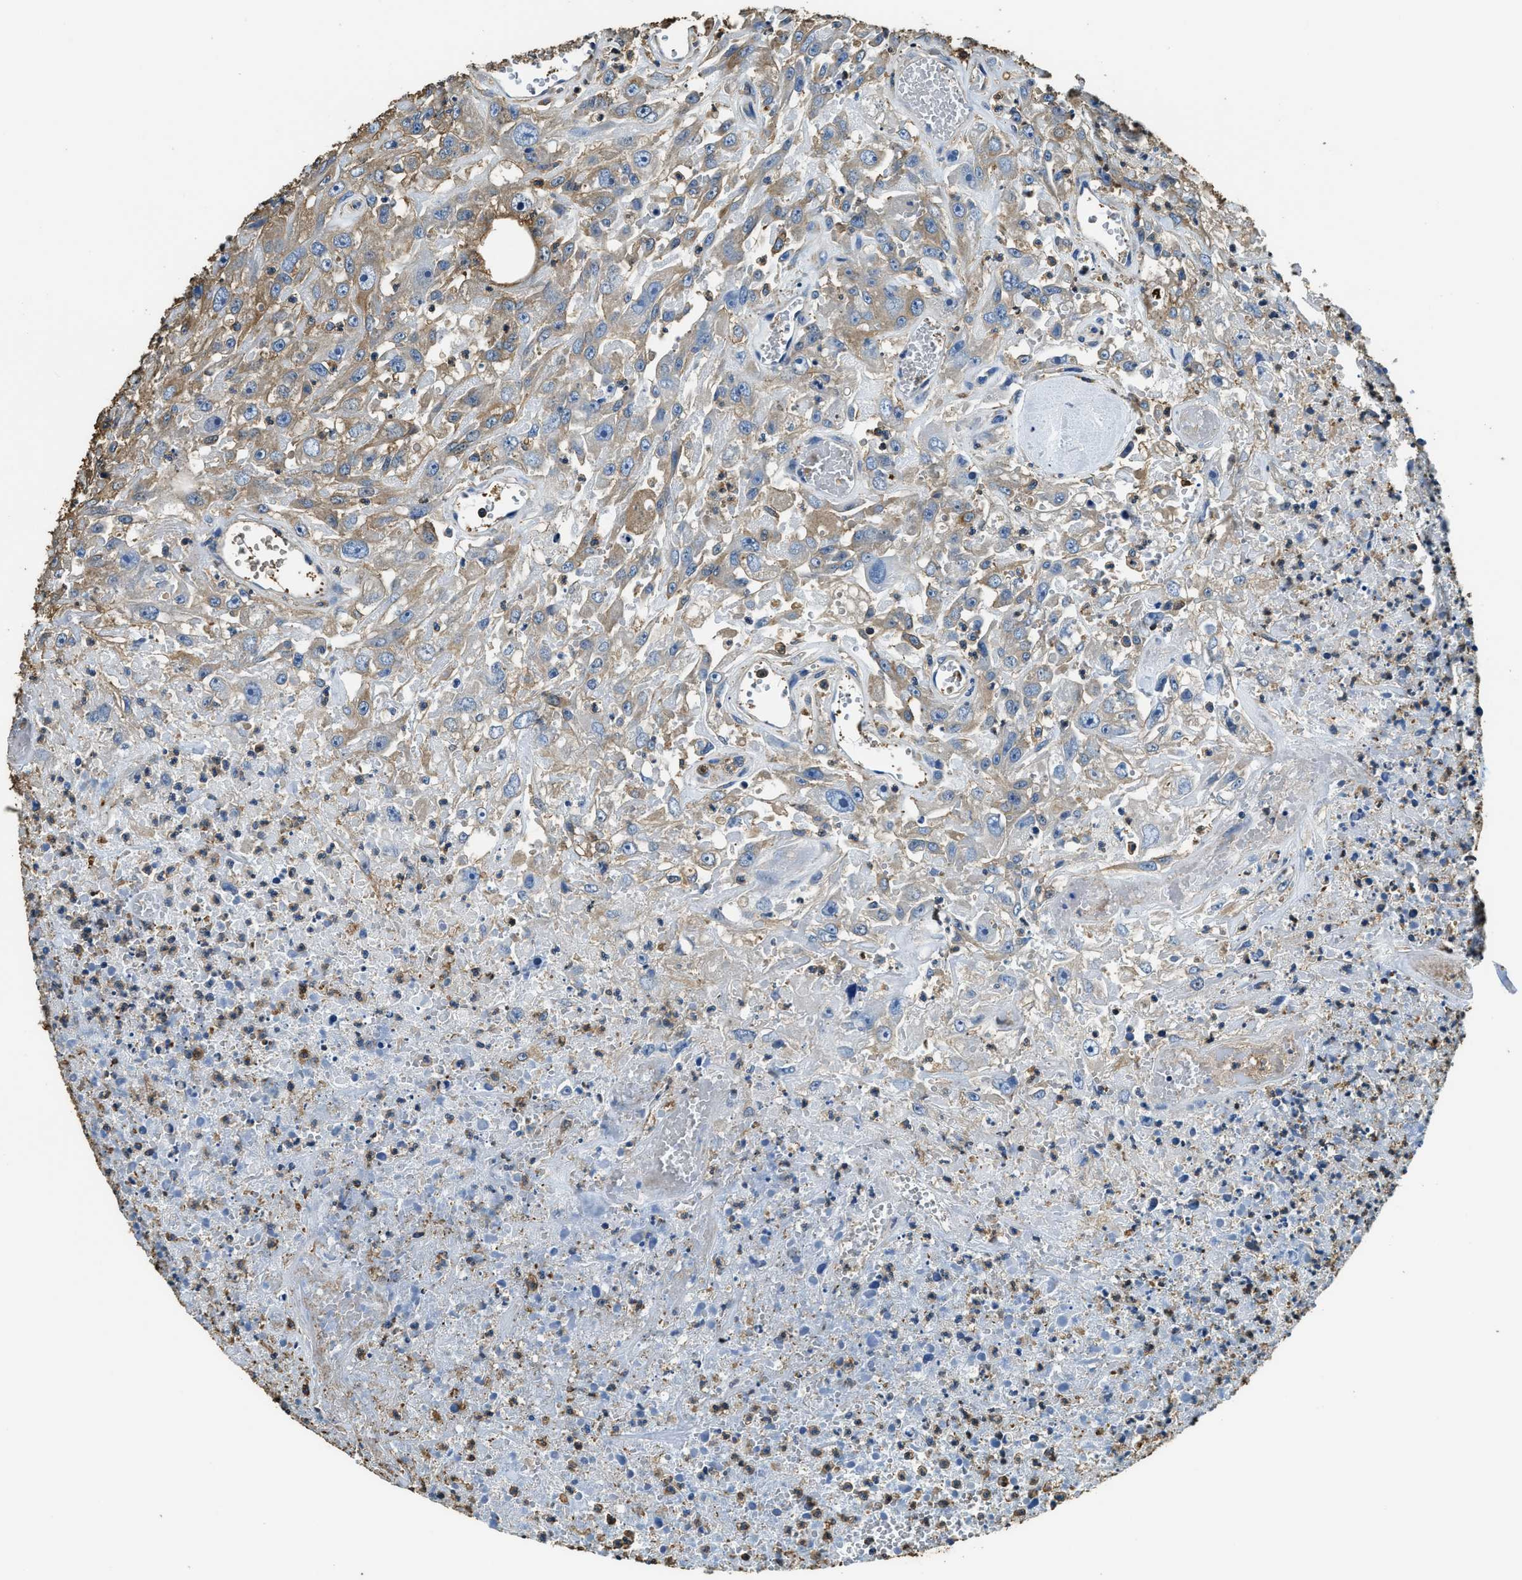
{"staining": {"intensity": "weak", "quantity": ">75%", "location": "cytoplasmic/membranous"}, "tissue": "urothelial cancer", "cell_type": "Tumor cells", "image_type": "cancer", "snomed": [{"axis": "morphology", "description": "Urothelial carcinoma, High grade"}, {"axis": "topography", "description": "Urinary bladder"}], "caption": "IHC image of neoplastic tissue: human urothelial carcinoma (high-grade) stained using immunohistochemistry (IHC) shows low levels of weak protein expression localized specifically in the cytoplasmic/membranous of tumor cells, appearing as a cytoplasmic/membranous brown color.", "gene": "ACCS", "patient": {"sex": "male", "age": 46}}